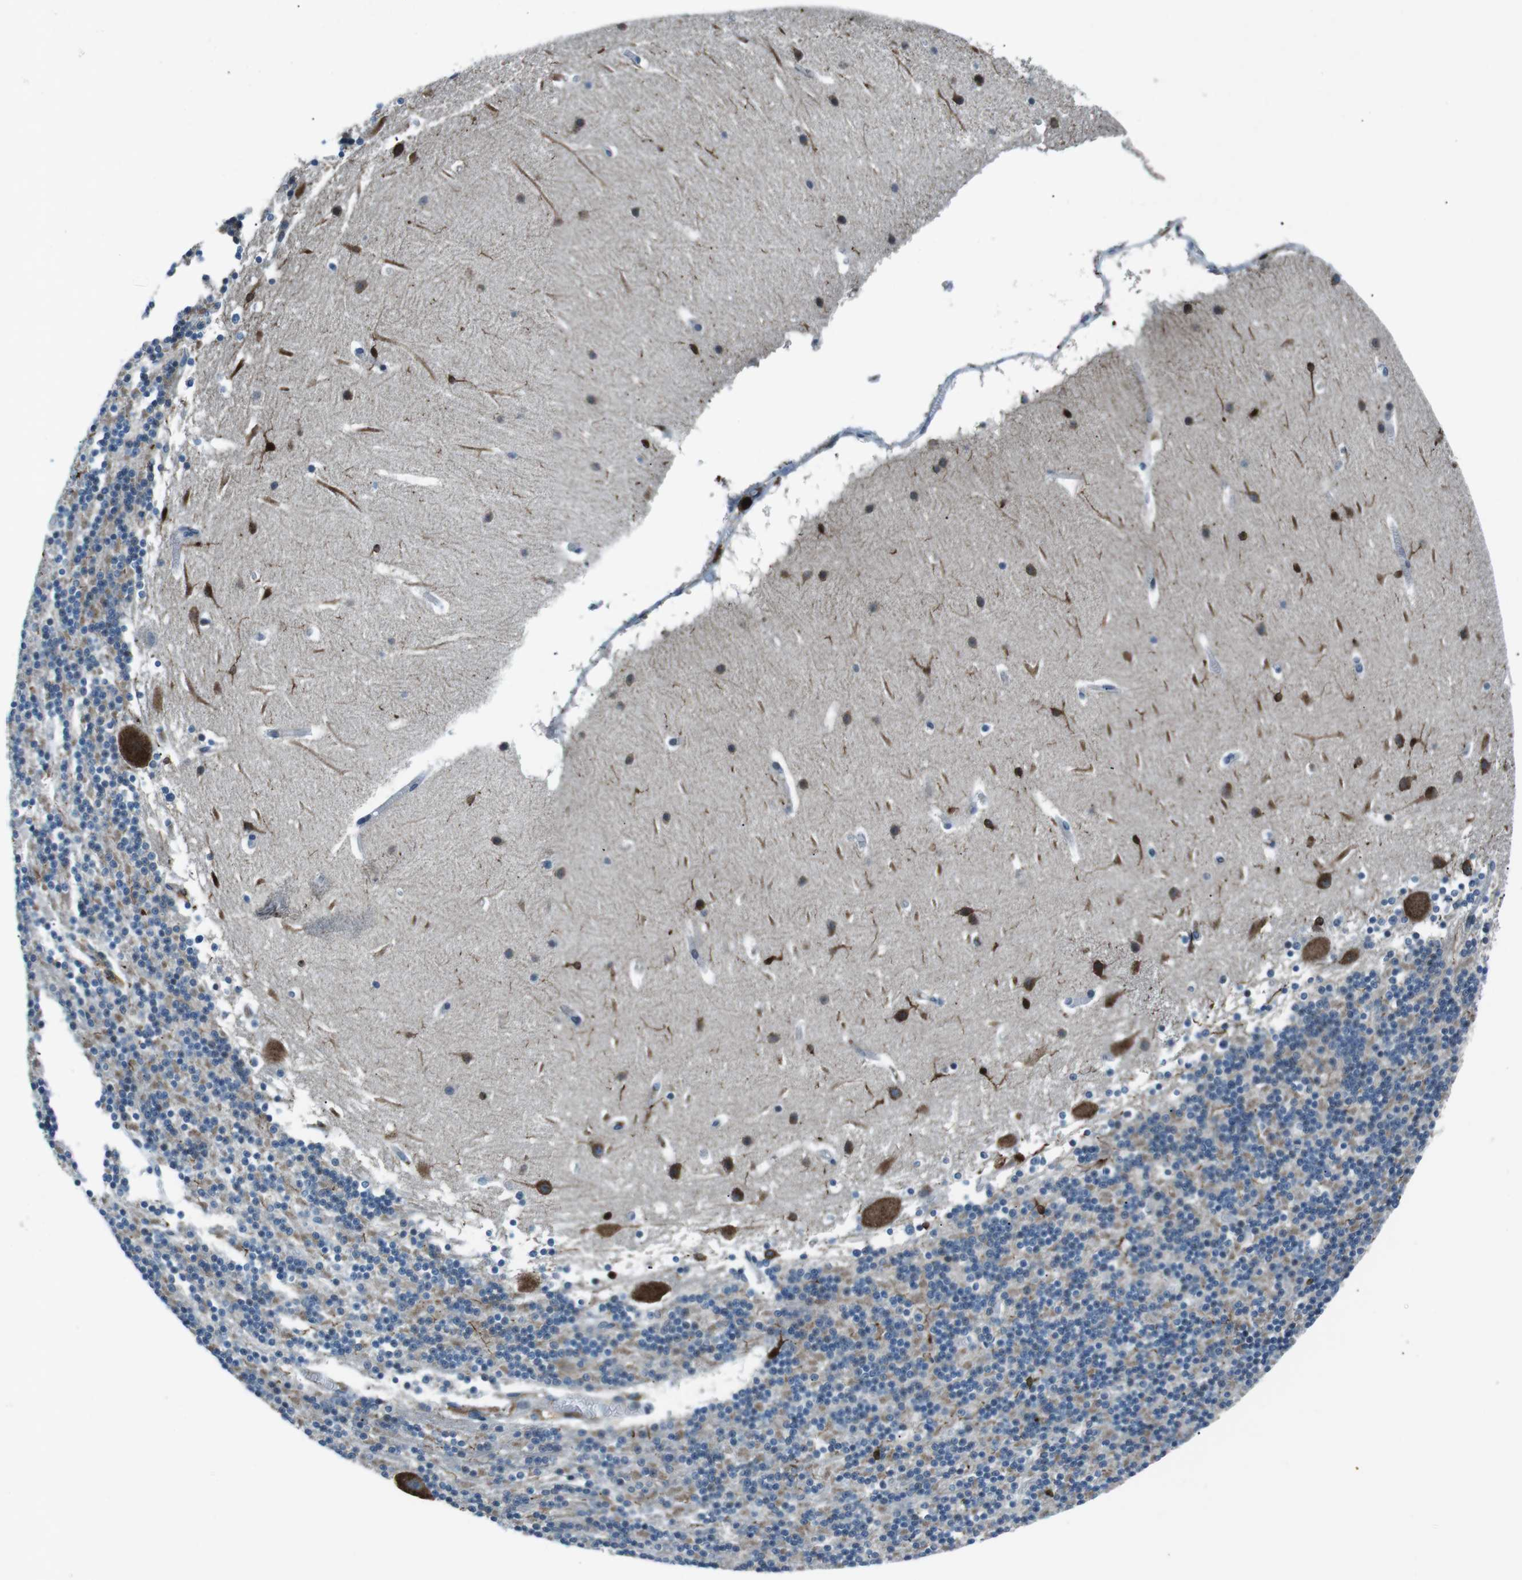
{"staining": {"intensity": "moderate", "quantity": "25%-75%", "location": "cytoplasmic/membranous"}, "tissue": "cerebellum", "cell_type": "Cells in granular layer", "image_type": "normal", "snomed": [{"axis": "morphology", "description": "Normal tissue, NOS"}, {"axis": "topography", "description": "Cerebellum"}], "caption": "Brown immunohistochemical staining in benign cerebellum displays moderate cytoplasmic/membranous staining in approximately 25%-75% of cells in granular layer.", "gene": "BLNK", "patient": {"sex": "male", "age": 45}}